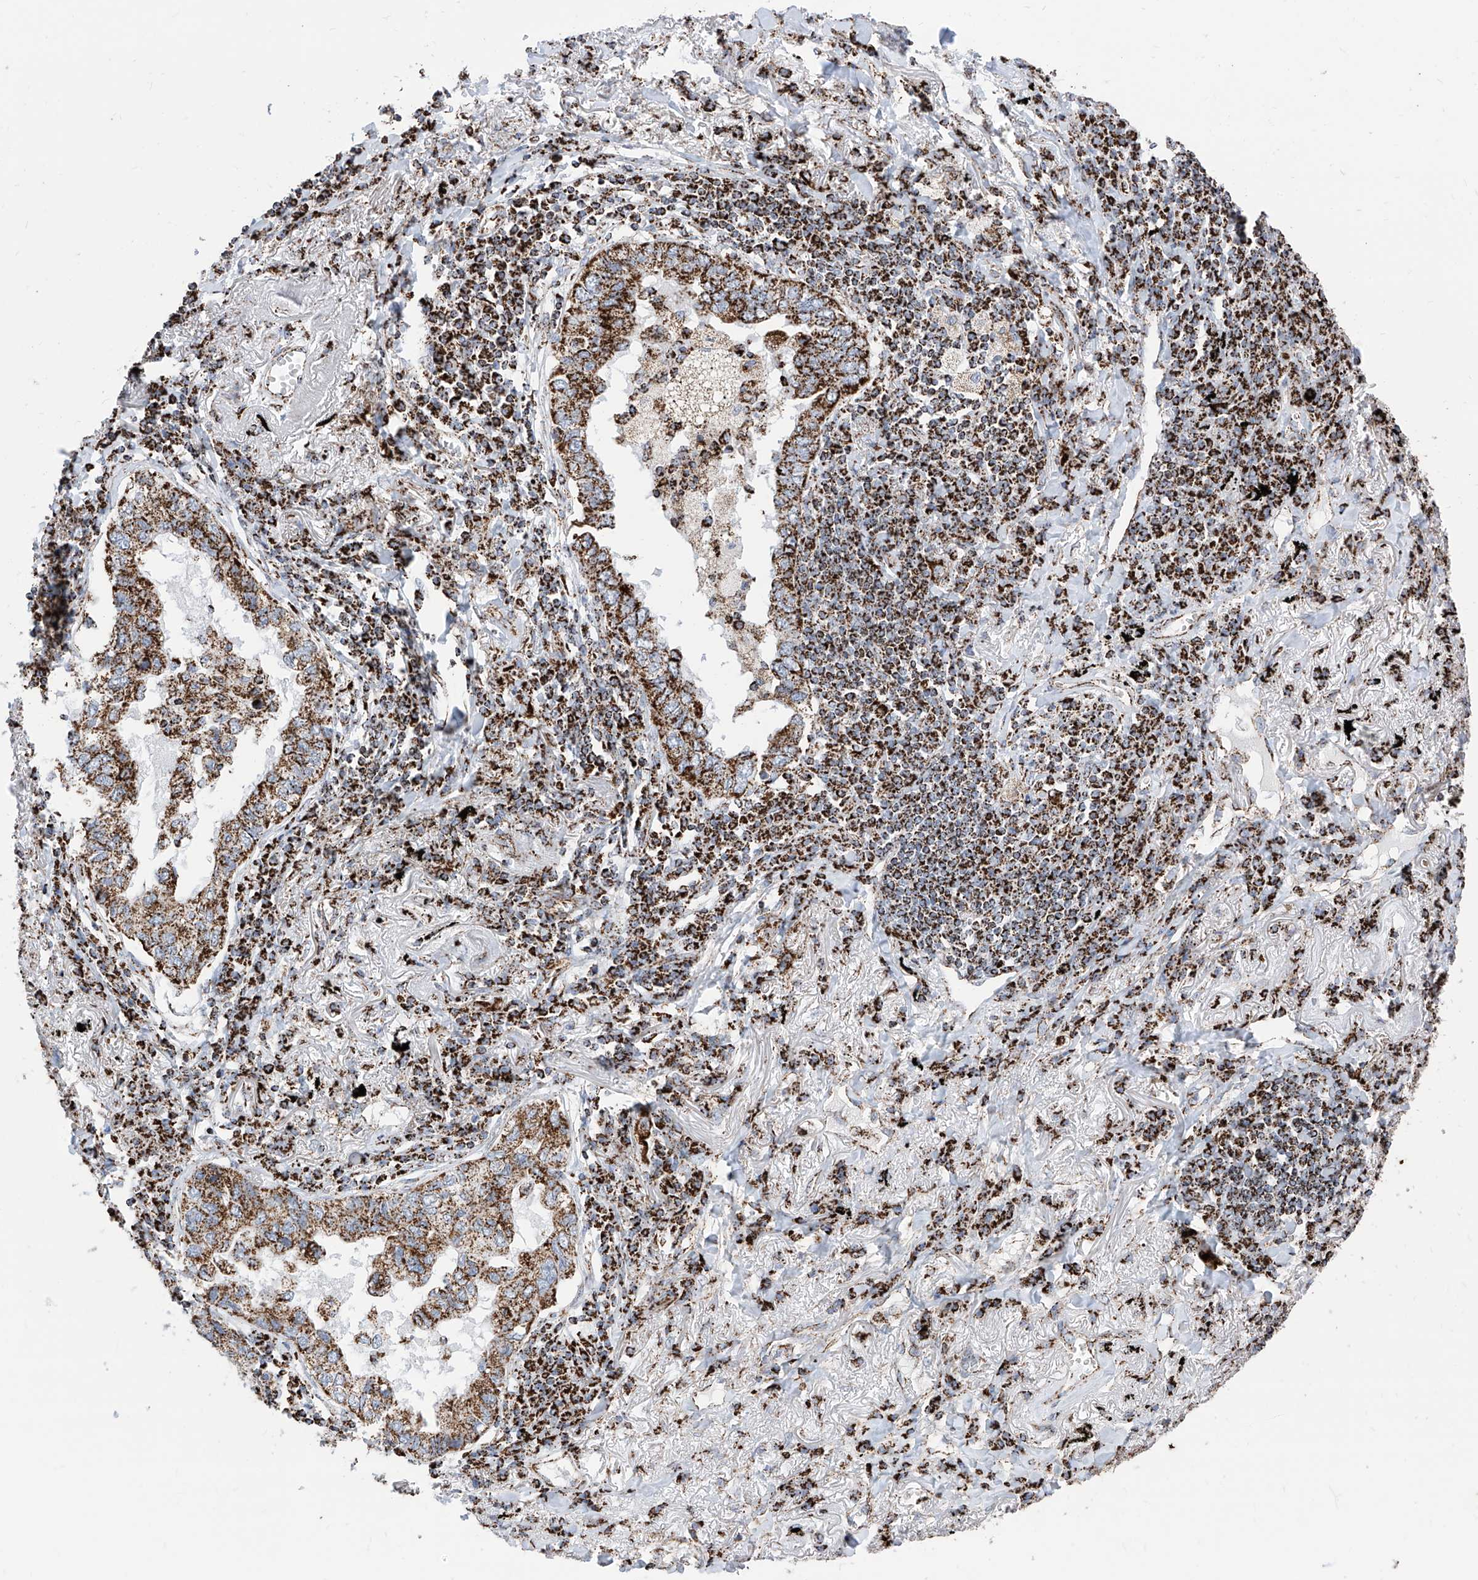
{"staining": {"intensity": "strong", "quantity": ">75%", "location": "cytoplasmic/membranous"}, "tissue": "lung cancer", "cell_type": "Tumor cells", "image_type": "cancer", "snomed": [{"axis": "morphology", "description": "Adenocarcinoma, NOS"}, {"axis": "topography", "description": "Lung"}], "caption": "About >75% of tumor cells in human adenocarcinoma (lung) reveal strong cytoplasmic/membranous protein staining as visualized by brown immunohistochemical staining.", "gene": "COX5B", "patient": {"sex": "male", "age": 65}}